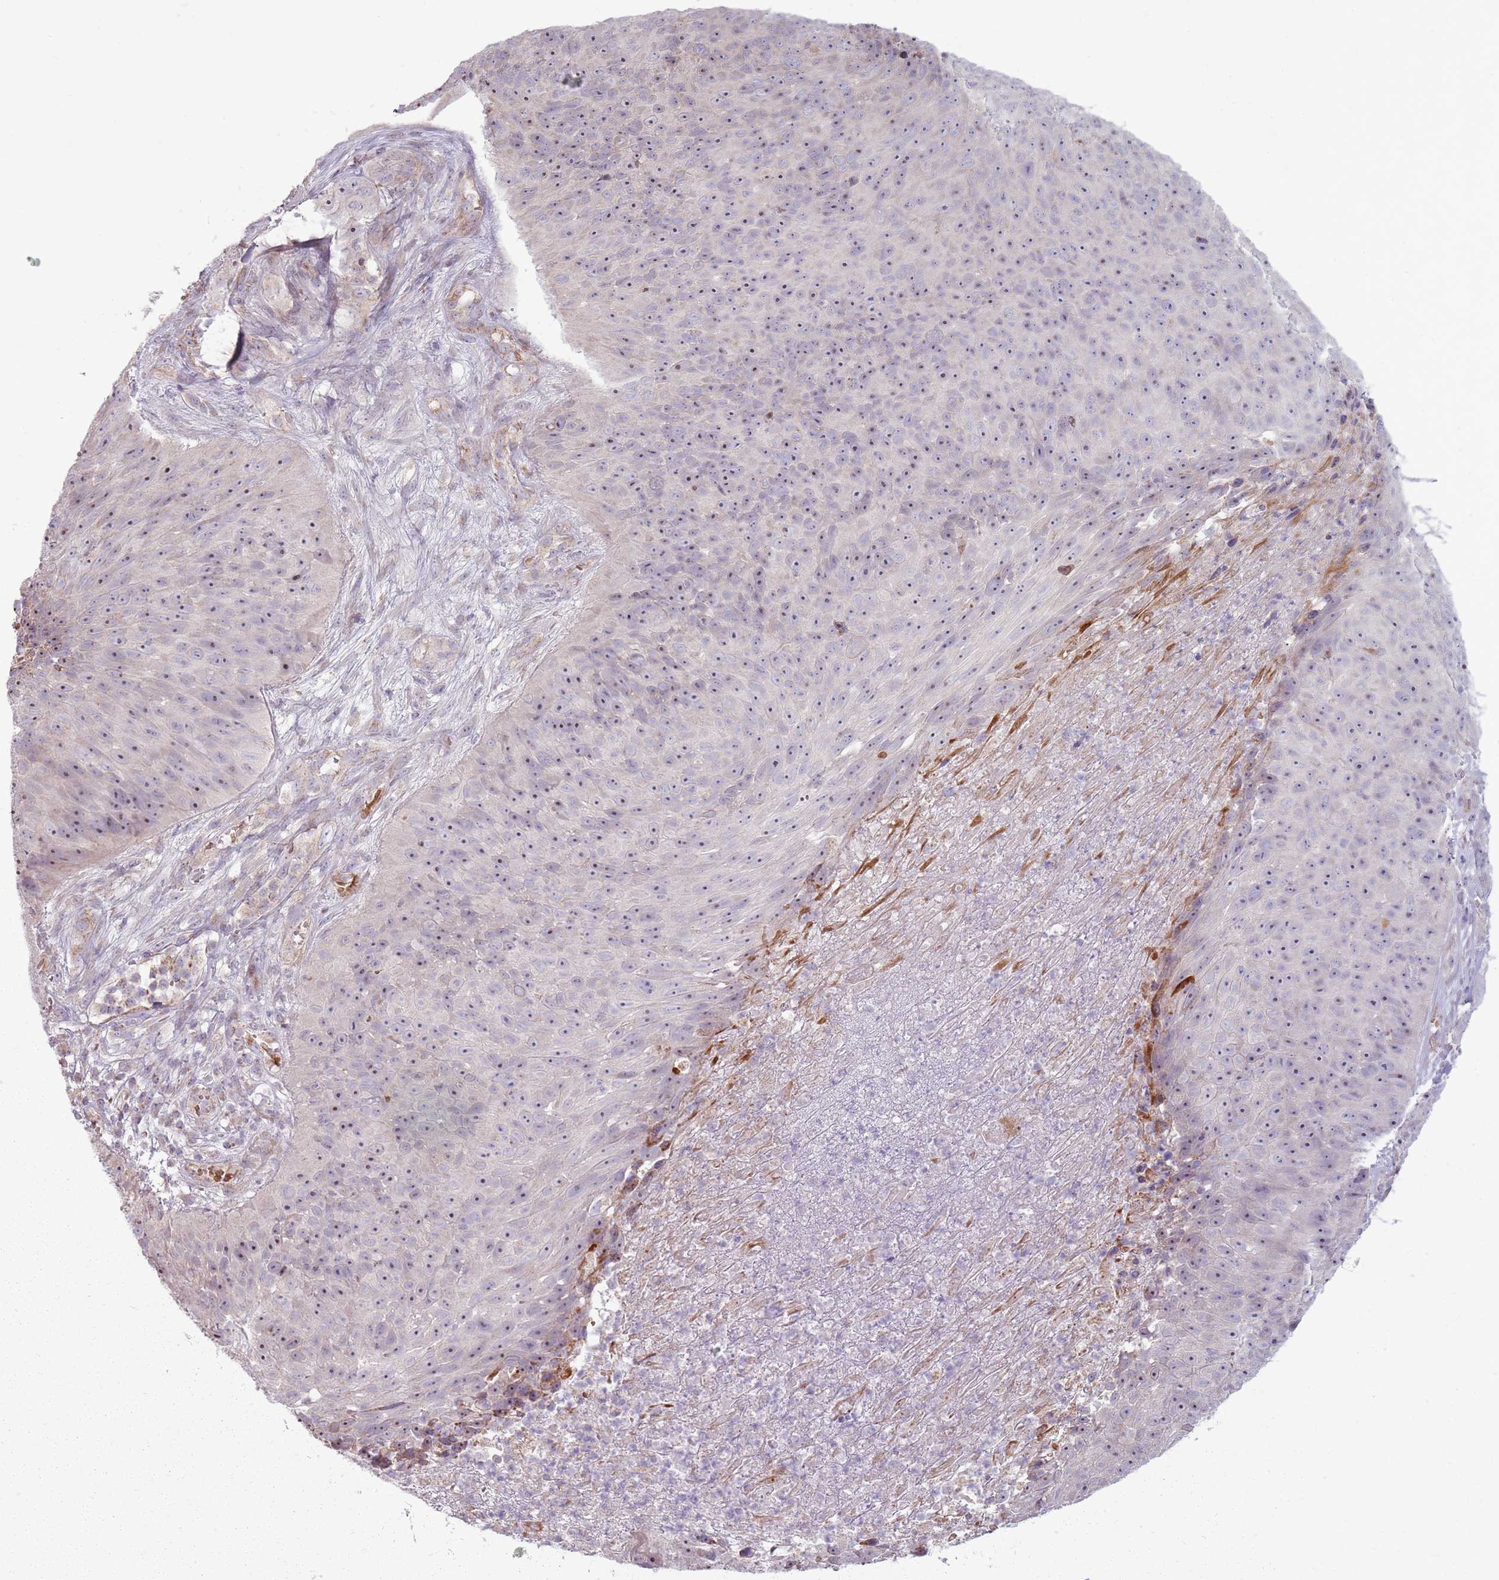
{"staining": {"intensity": "moderate", "quantity": "25%-75%", "location": "nuclear"}, "tissue": "skin cancer", "cell_type": "Tumor cells", "image_type": "cancer", "snomed": [{"axis": "morphology", "description": "Squamous cell carcinoma, NOS"}, {"axis": "topography", "description": "Skin"}], "caption": "Human skin squamous cell carcinoma stained with a brown dye reveals moderate nuclear positive positivity in about 25%-75% of tumor cells.", "gene": "ZNF530", "patient": {"sex": "female", "age": 87}}